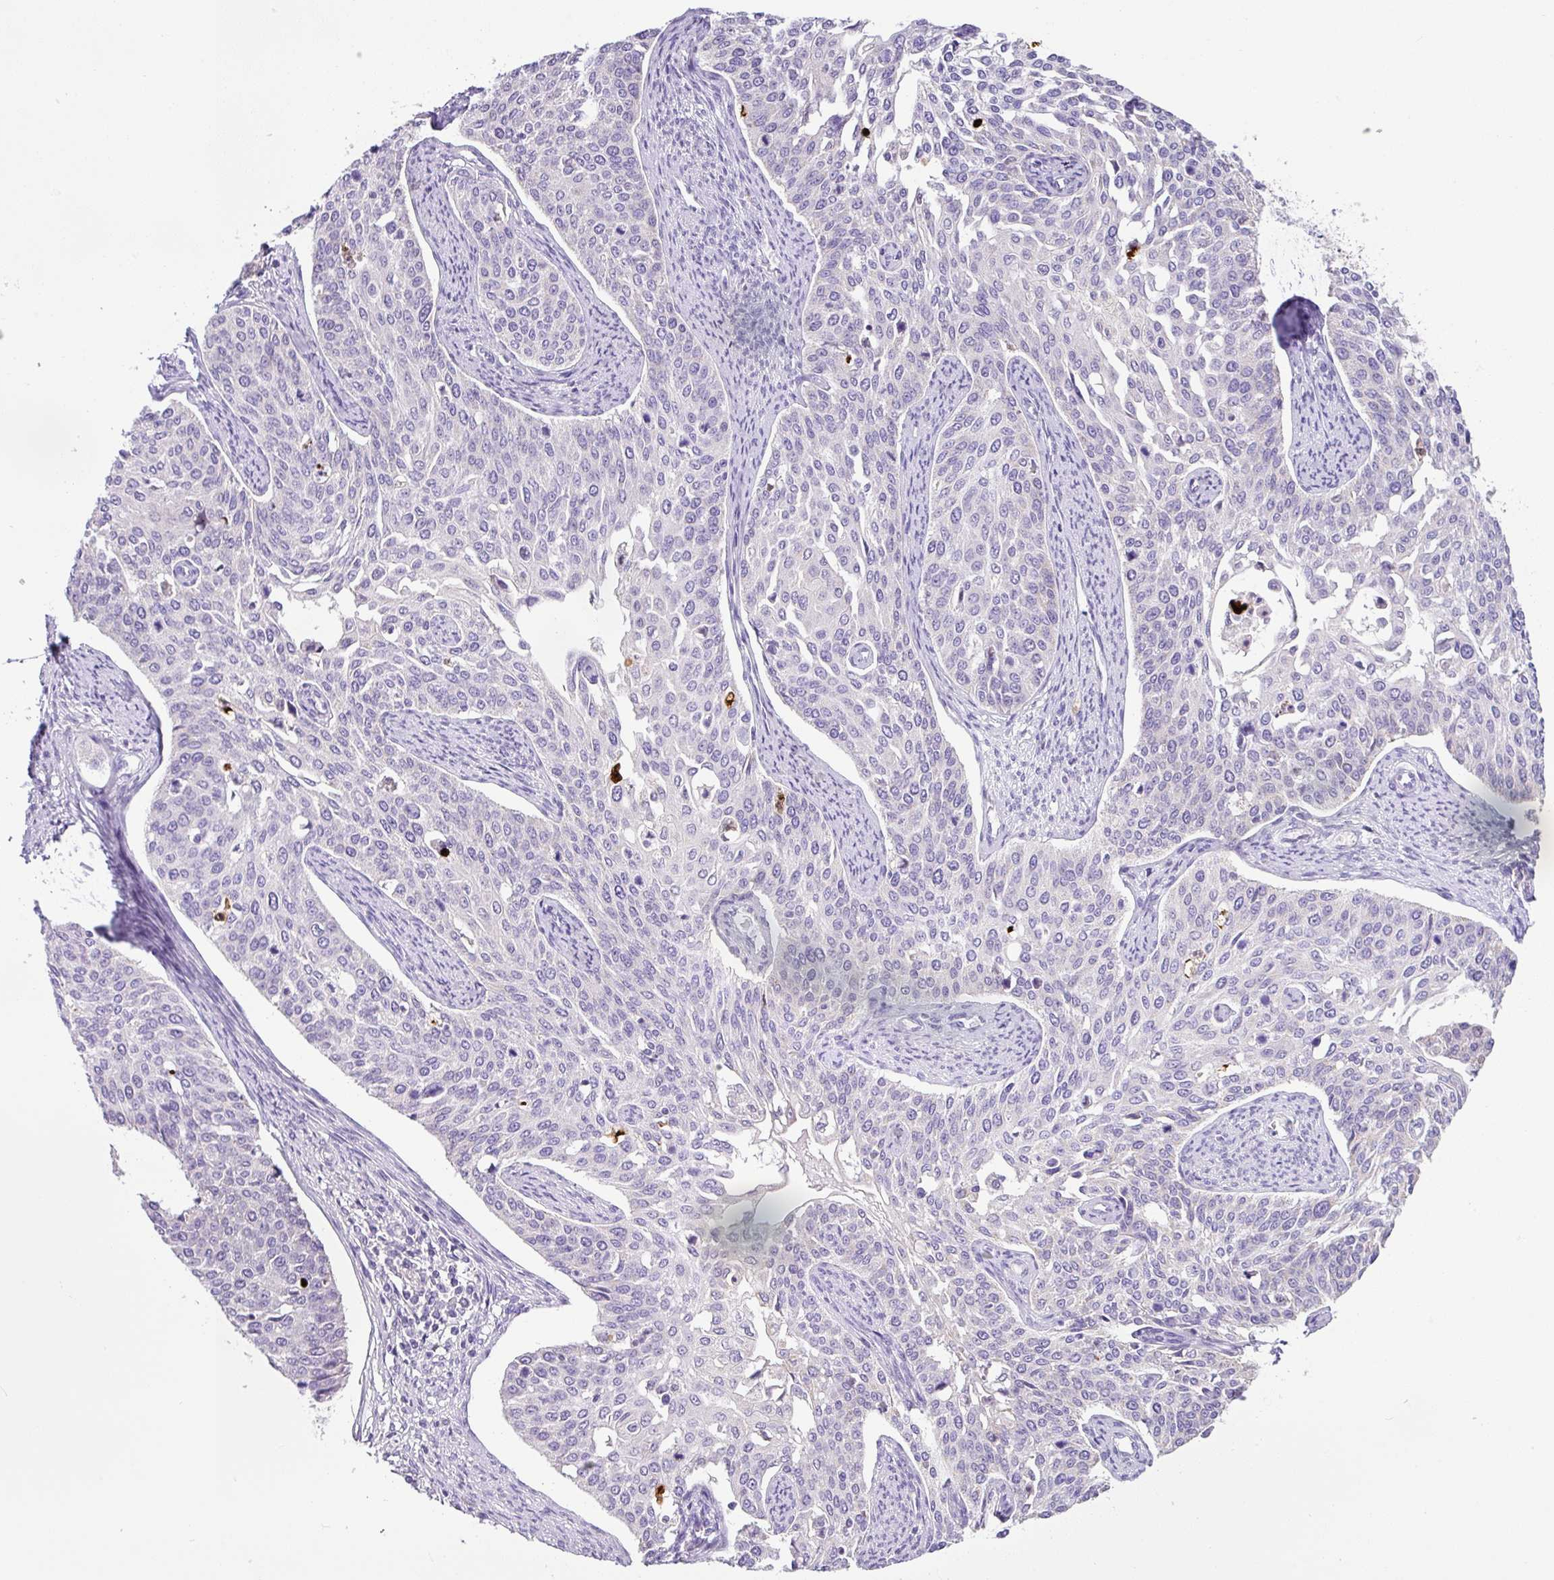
{"staining": {"intensity": "moderate", "quantity": "<25%", "location": "cytoplasmic/membranous"}, "tissue": "cervical cancer", "cell_type": "Tumor cells", "image_type": "cancer", "snomed": [{"axis": "morphology", "description": "Squamous cell carcinoma, NOS"}, {"axis": "topography", "description": "Cervix"}], "caption": "Tumor cells show low levels of moderate cytoplasmic/membranous expression in approximately <25% of cells in human cervical cancer (squamous cell carcinoma).", "gene": "HMCN2", "patient": {"sex": "female", "age": 44}}